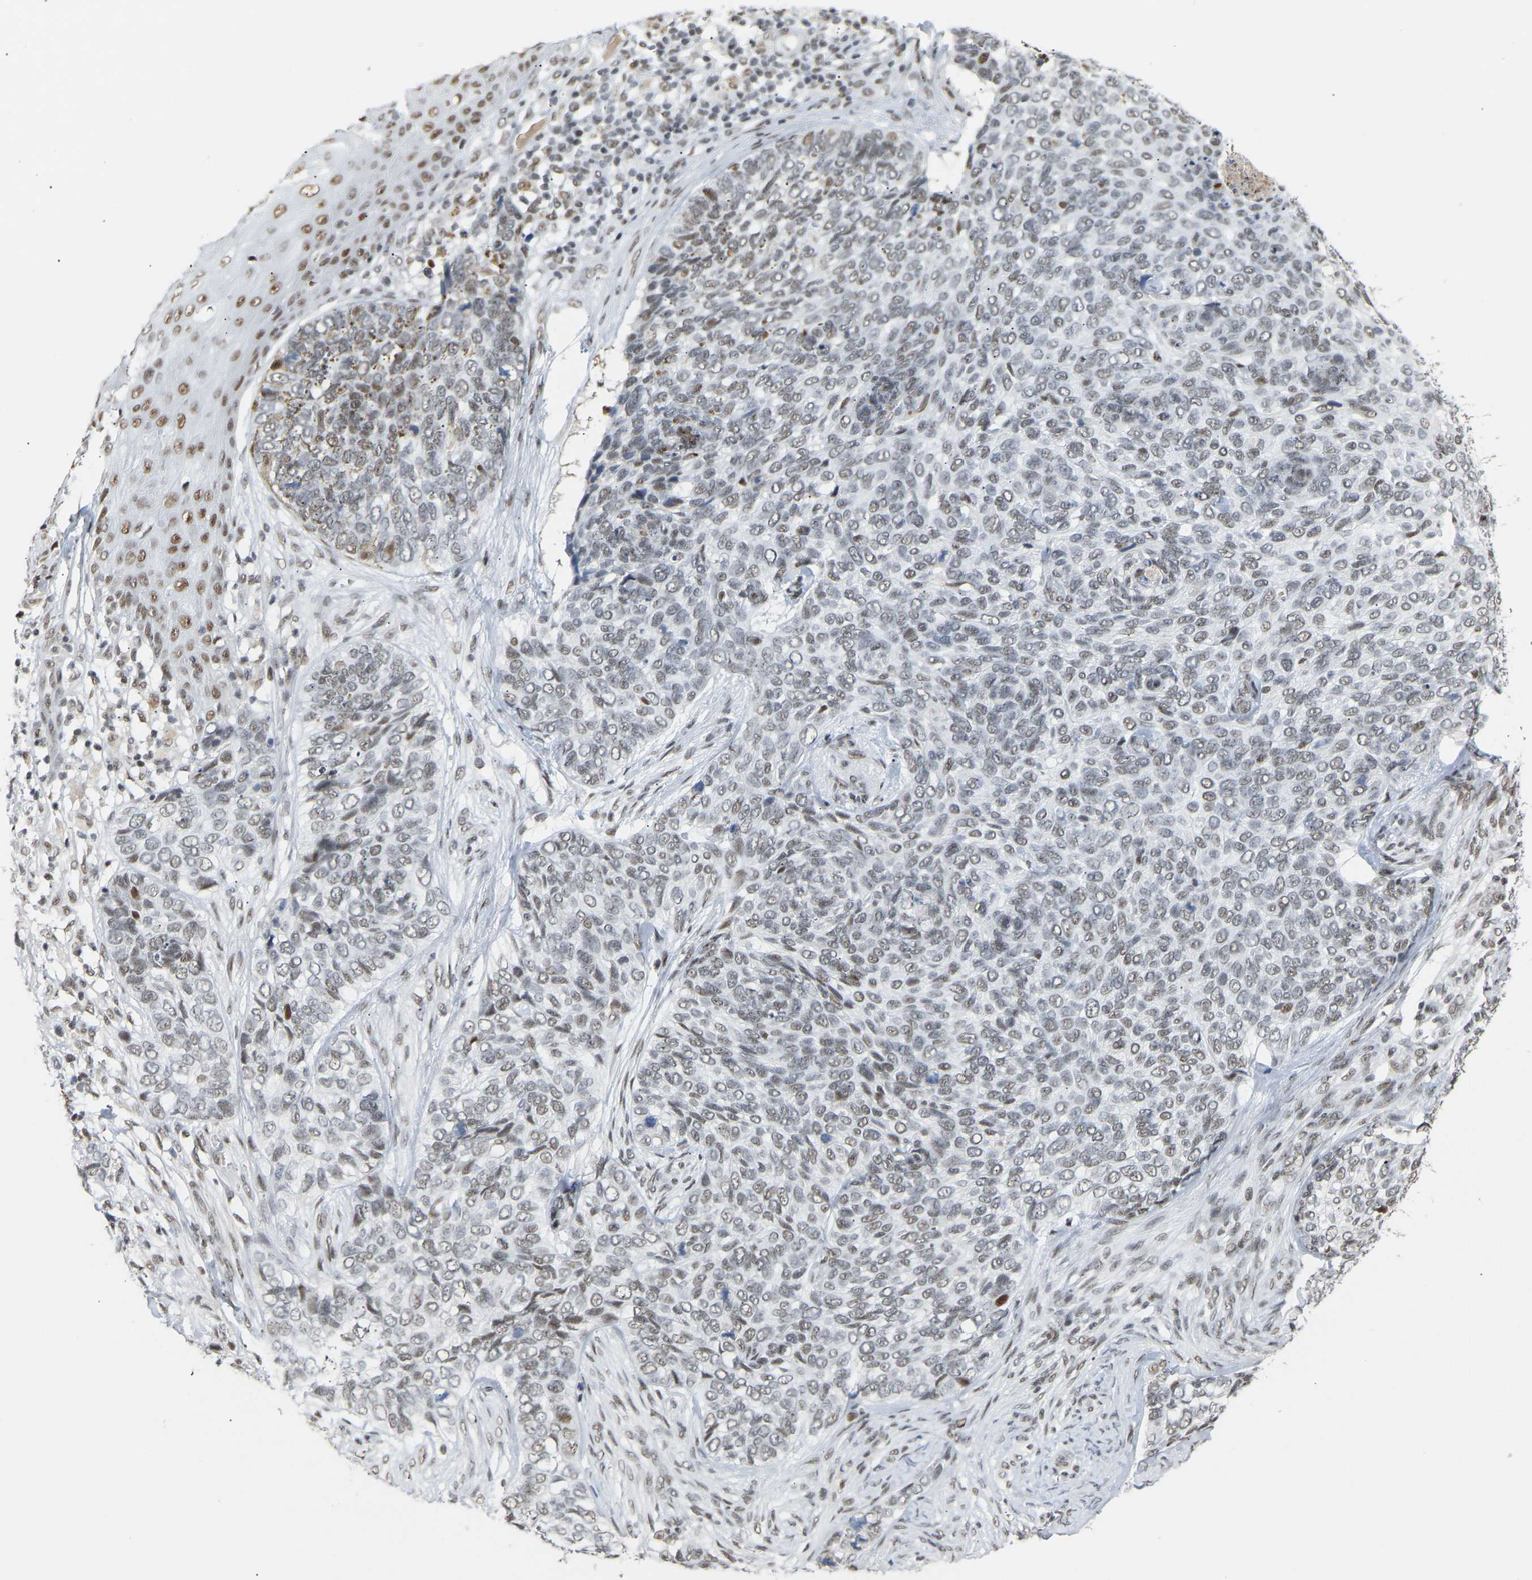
{"staining": {"intensity": "weak", "quantity": "<25%", "location": "nuclear"}, "tissue": "skin cancer", "cell_type": "Tumor cells", "image_type": "cancer", "snomed": [{"axis": "morphology", "description": "Basal cell carcinoma"}, {"axis": "topography", "description": "Skin"}], "caption": "DAB immunohistochemical staining of human skin cancer reveals no significant expression in tumor cells.", "gene": "NELFB", "patient": {"sex": "female", "age": 64}}